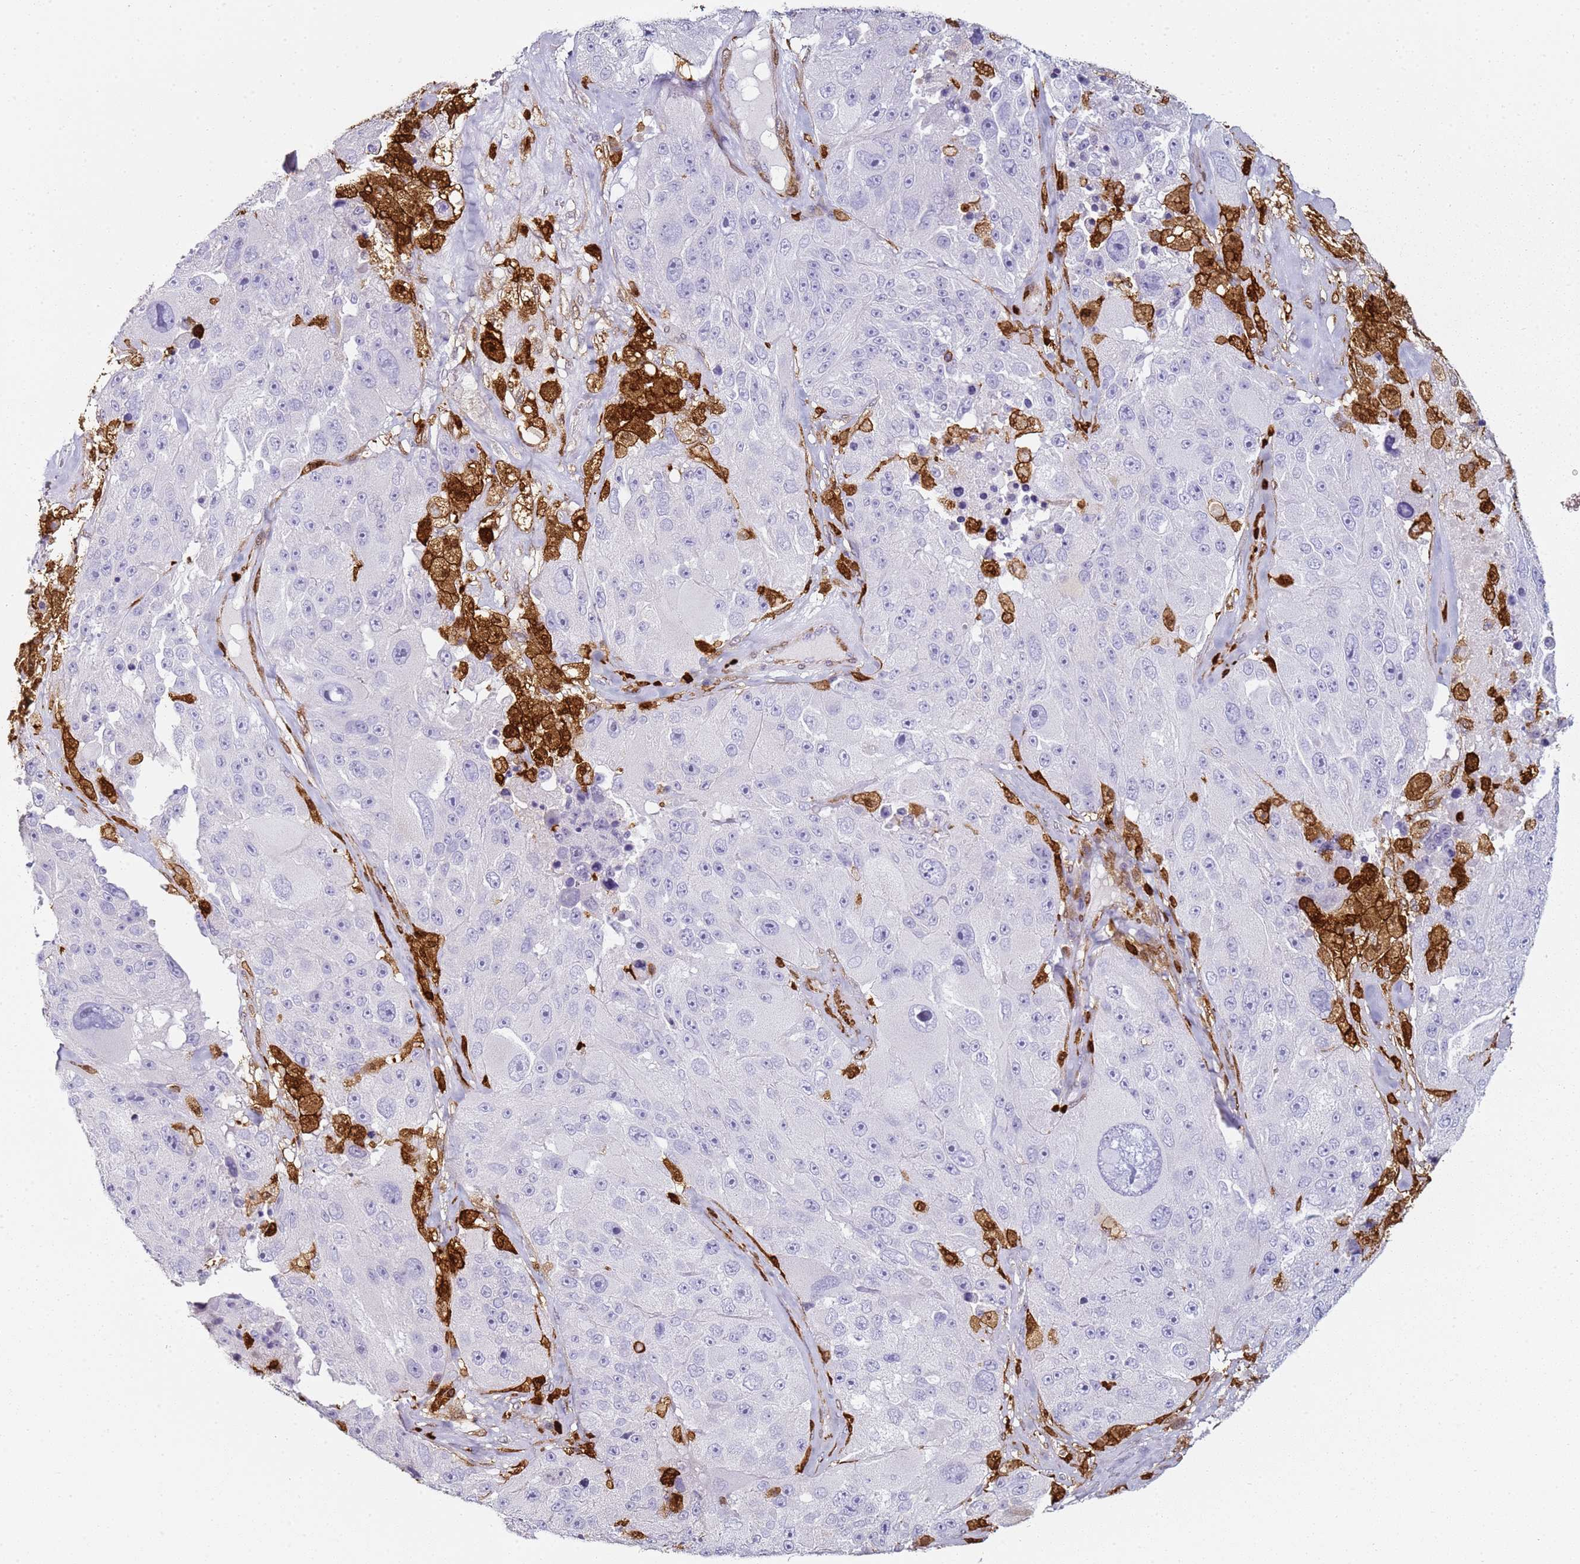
{"staining": {"intensity": "negative", "quantity": "none", "location": "none"}, "tissue": "melanoma", "cell_type": "Tumor cells", "image_type": "cancer", "snomed": [{"axis": "morphology", "description": "Malignant melanoma, Metastatic site"}, {"axis": "topography", "description": "Lymph node"}], "caption": "The histopathology image shows no staining of tumor cells in malignant melanoma (metastatic site).", "gene": "S100A4", "patient": {"sex": "male", "age": 62}}